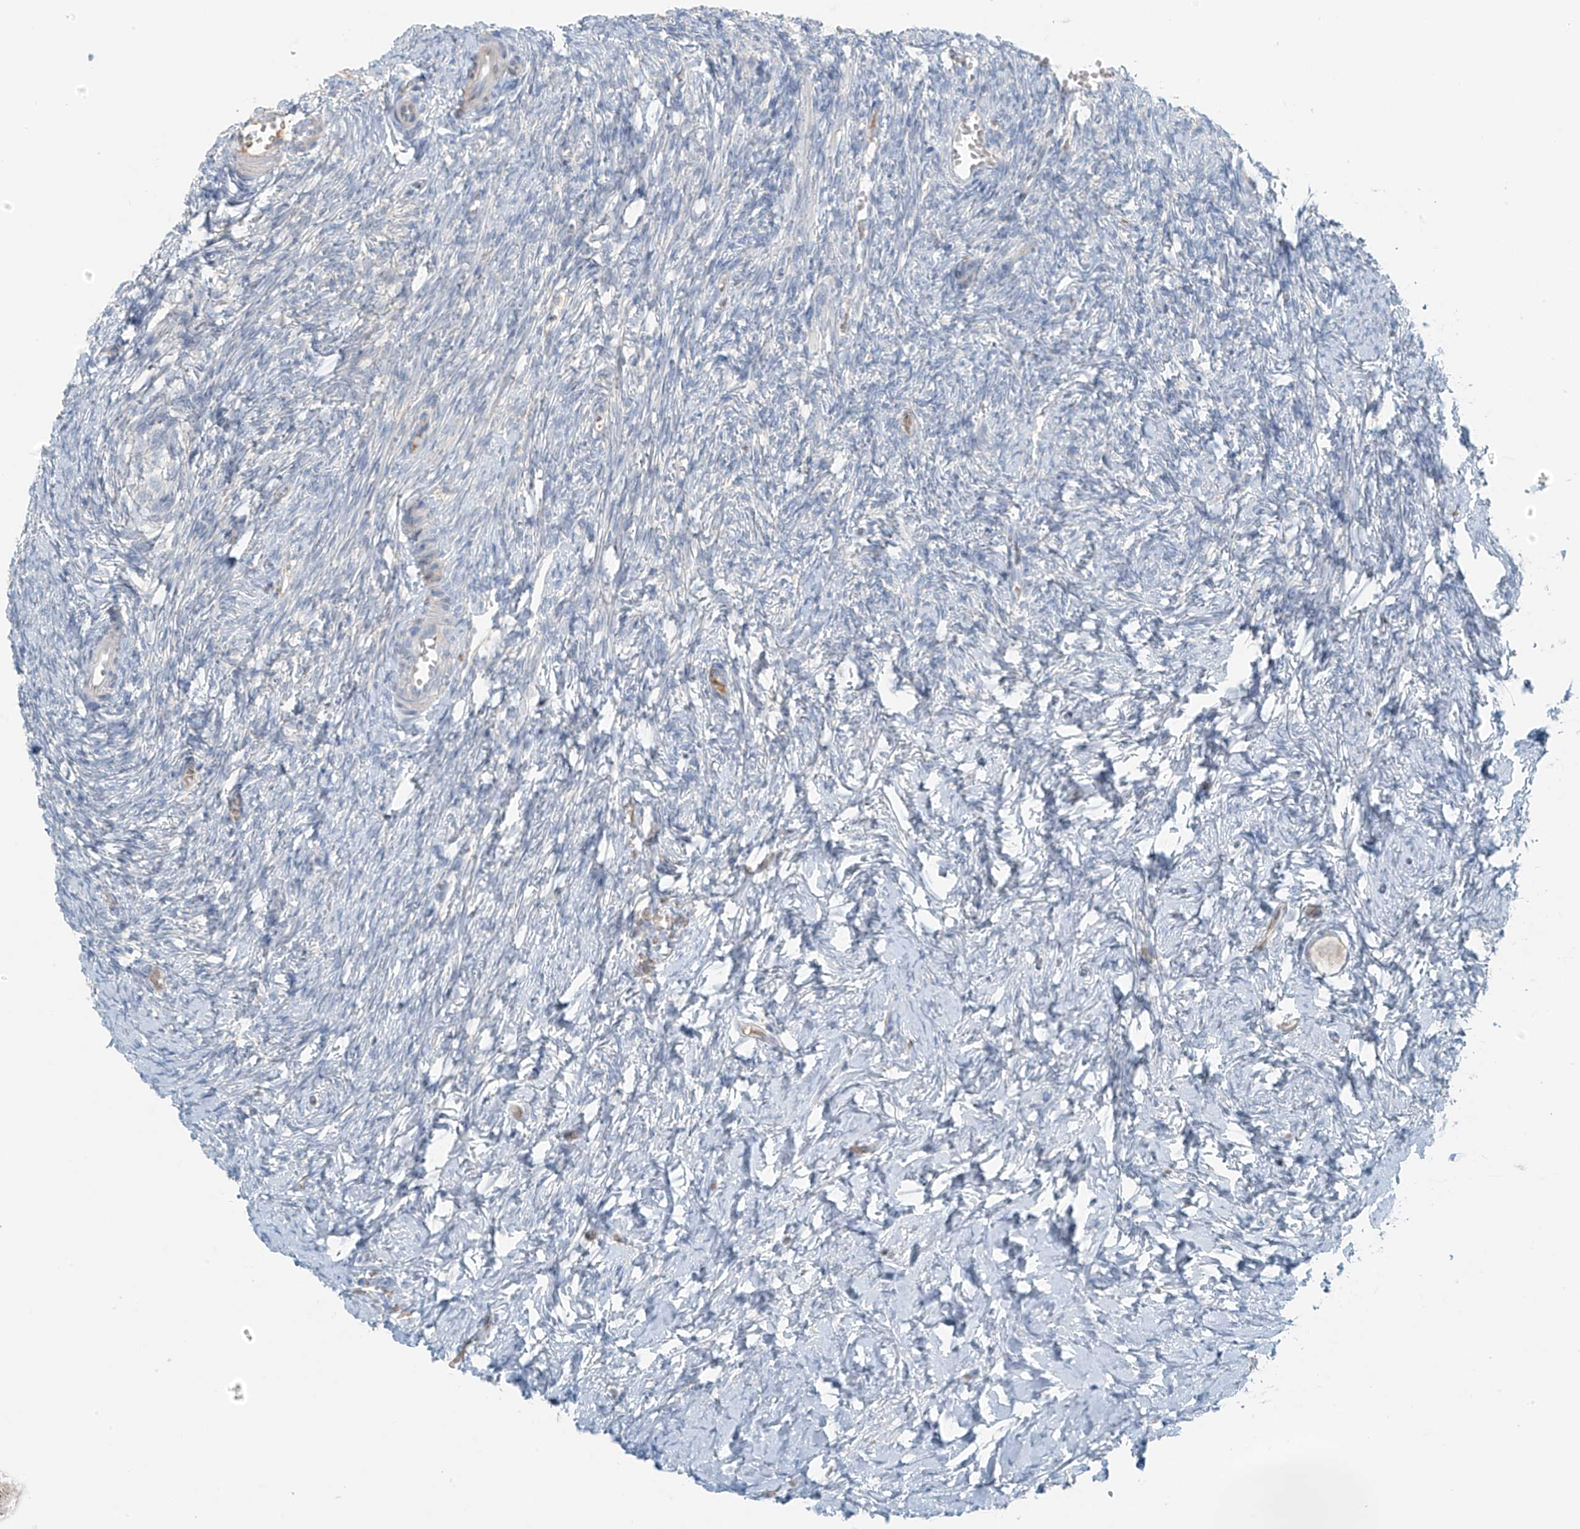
{"staining": {"intensity": "negative", "quantity": "none", "location": "none"}, "tissue": "ovary", "cell_type": "Follicle cells", "image_type": "normal", "snomed": [{"axis": "morphology", "description": "Normal tissue, NOS"}, {"axis": "topography", "description": "Ovary"}], "caption": "This is an IHC photomicrograph of unremarkable ovary. There is no expression in follicle cells.", "gene": "FAM131C", "patient": {"sex": "female", "age": 27}}